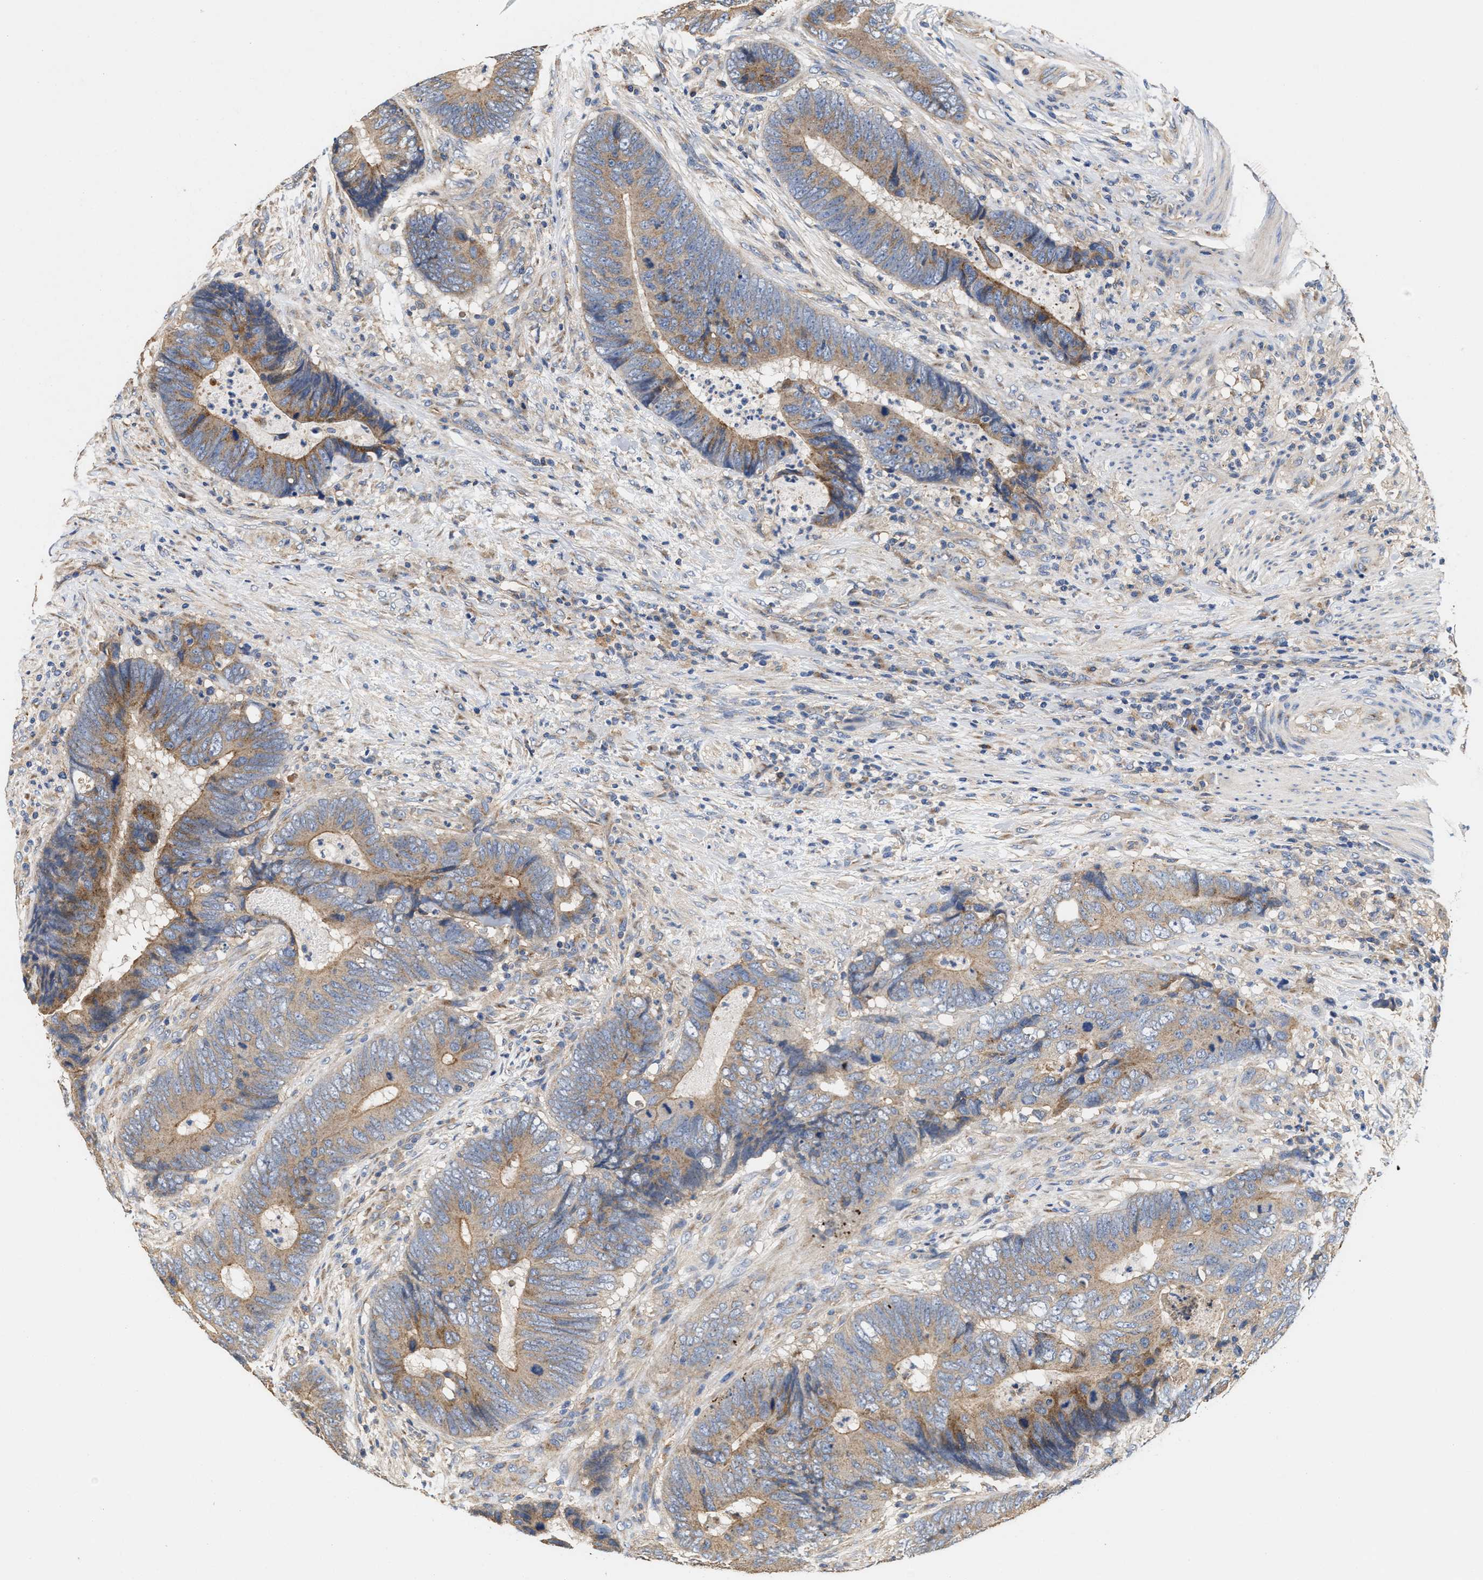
{"staining": {"intensity": "moderate", "quantity": ">75%", "location": "cytoplasmic/membranous"}, "tissue": "colorectal cancer", "cell_type": "Tumor cells", "image_type": "cancer", "snomed": [{"axis": "morphology", "description": "Adenocarcinoma, NOS"}, {"axis": "topography", "description": "Colon"}], "caption": "An immunohistochemistry (IHC) image of neoplastic tissue is shown. Protein staining in brown highlights moderate cytoplasmic/membranous positivity in colorectal cancer (adenocarcinoma) within tumor cells.", "gene": "KLB", "patient": {"sex": "male", "age": 56}}